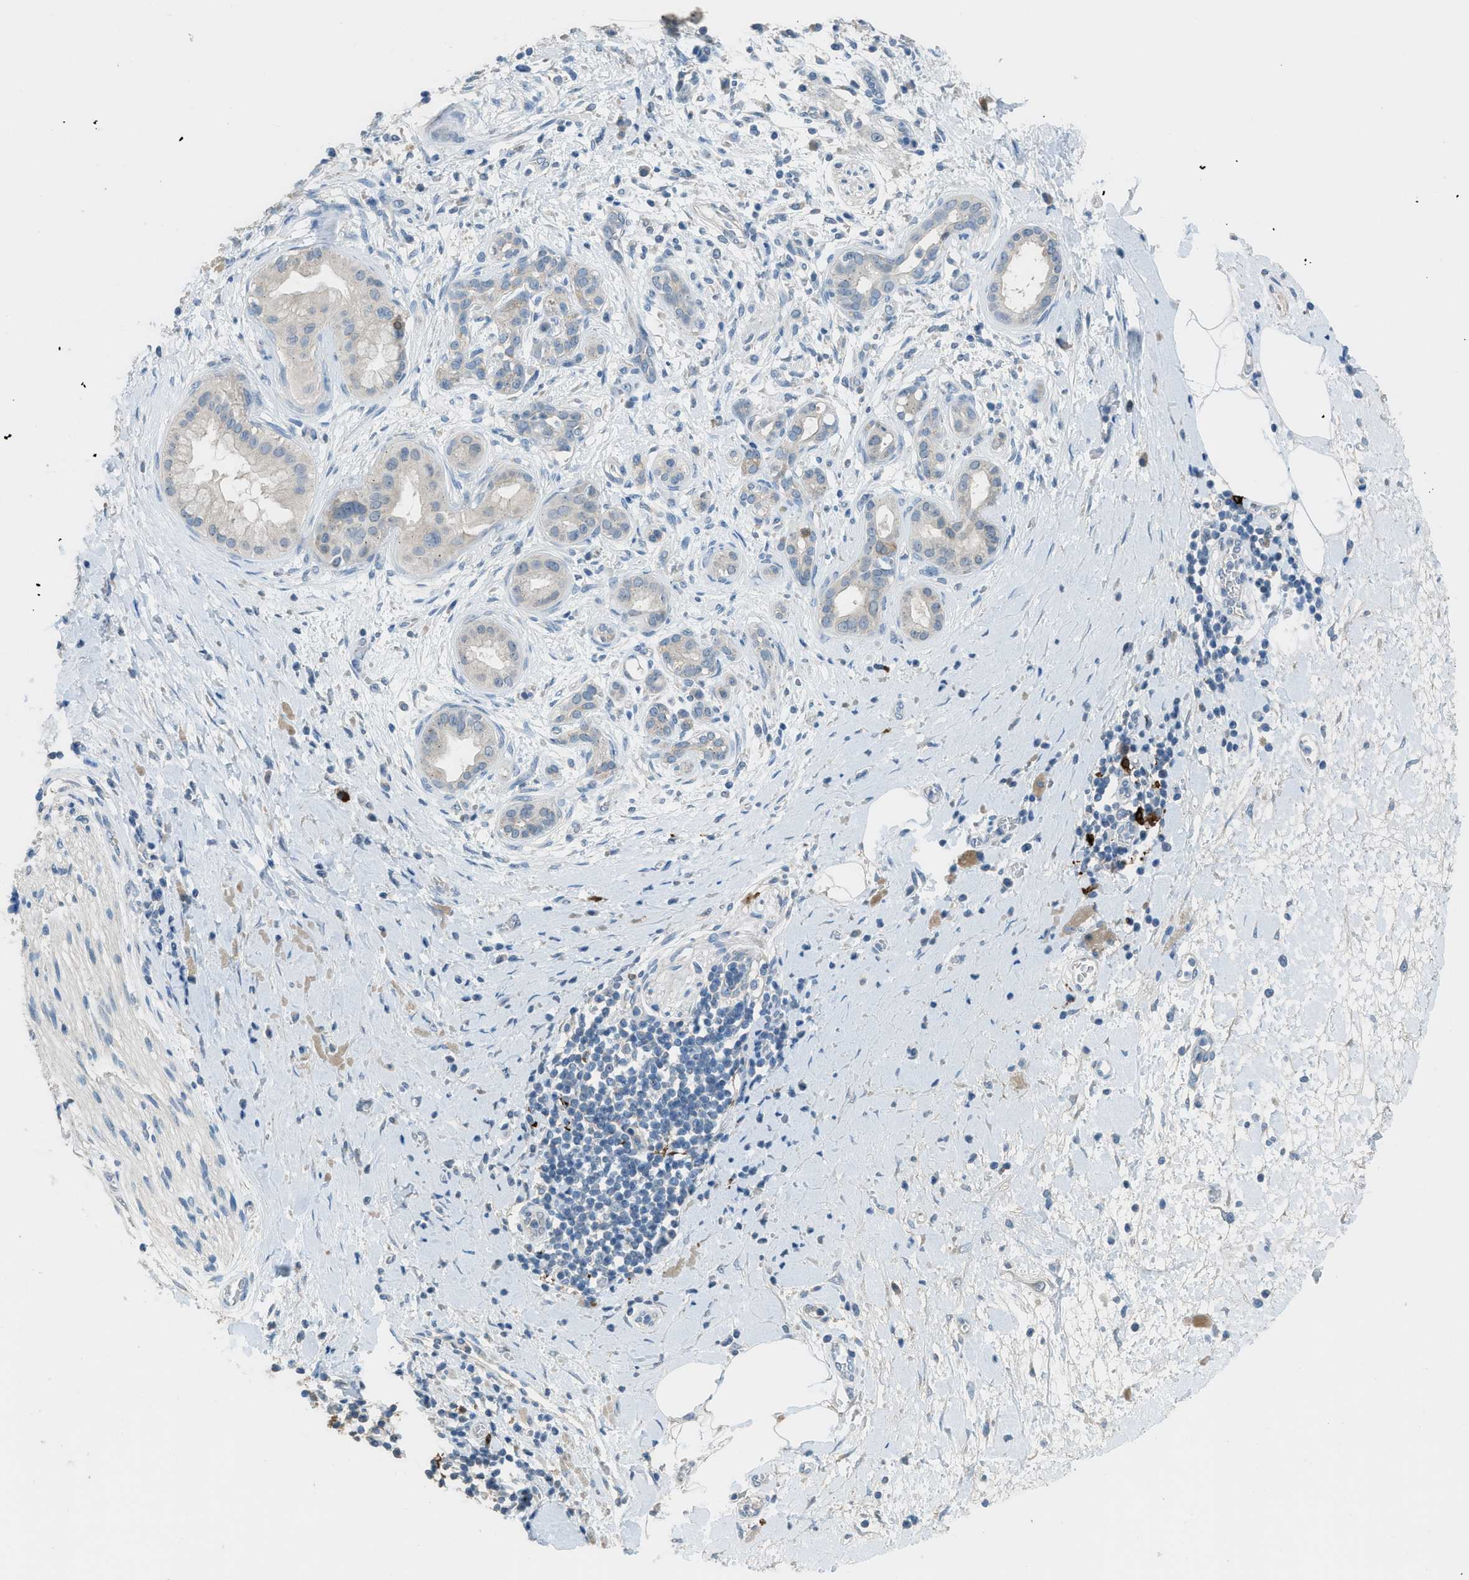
{"staining": {"intensity": "negative", "quantity": "none", "location": "none"}, "tissue": "pancreatic cancer", "cell_type": "Tumor cells", "image_type": "cancer", "snomed": [{"axis": "morphology", "description": "Adenocarcinoma, NOS"}, {"axis": "topography", "description": "Pancreas"}], "caption": "The photomicrograph reveals no staining of tumor cells in adenocarcinoma (pancreatic). (Brightfield microscopy of DAB (3,3'-diaminobenzidine) IHC at high magnification).", "gene": "TIMD4", "patient": {"sex": "male", "age": 55}}